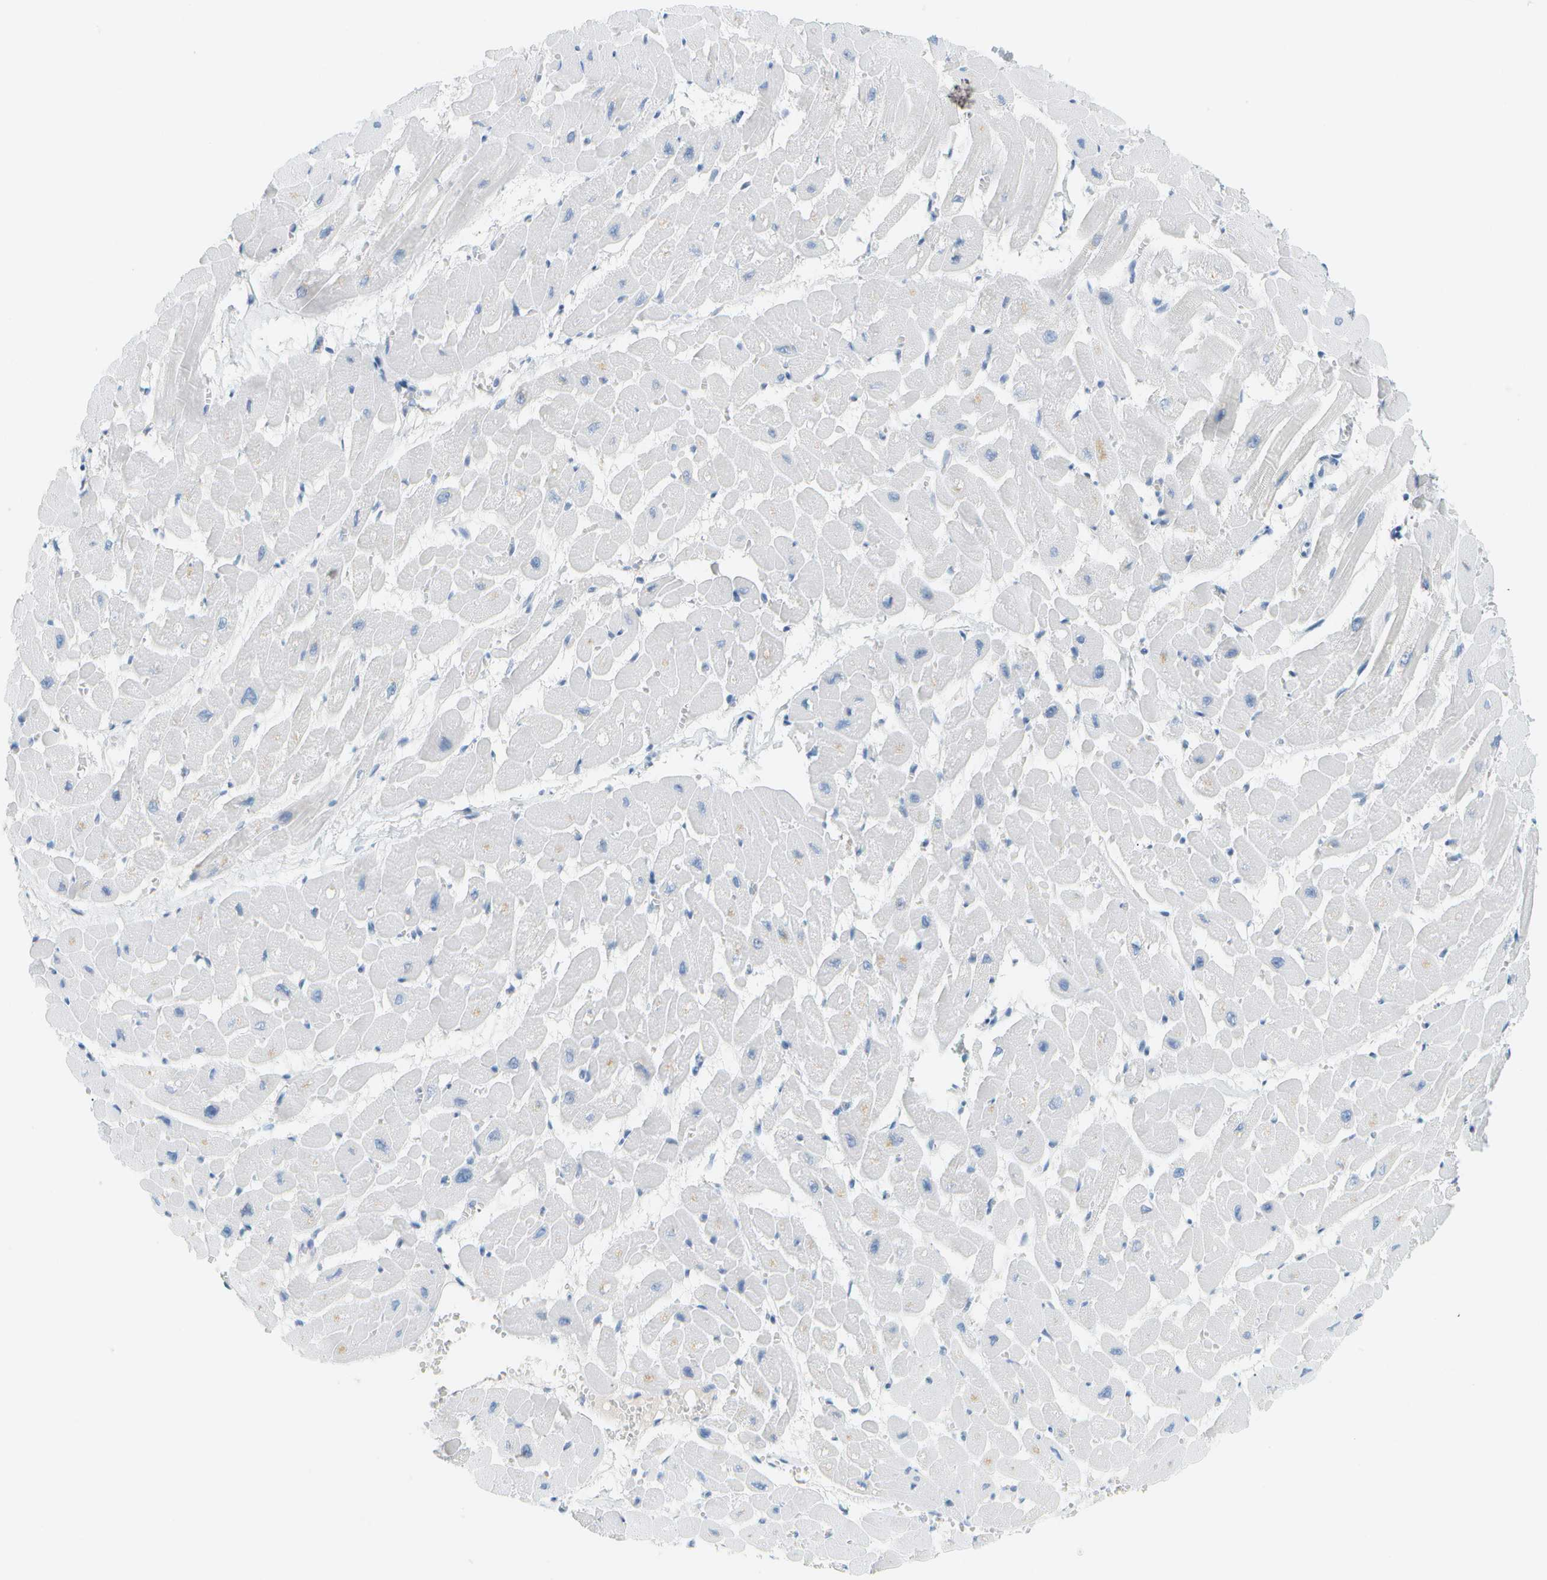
{"staining": {"intensity": "moderate", "quantity": "<25%", "location": "cytoplasmic/membranous"}, "tissue": "heart muscle", "cell_type": "Cardiomyocytes", "image_type": "normal", "snomed": [{"axis": "morphology", "description": "Normal tissue, NOS"}, {"axis": "topography", "description": "Heart"}], "caption": "Moderate cytoplasmic/membranous expression for a protein is appreciated in approximately <25% of cardiomyocytes of benign heart muscle using IHC.", "gene": "SMYD5", "patient": {"sex": "male", "age": 45}}